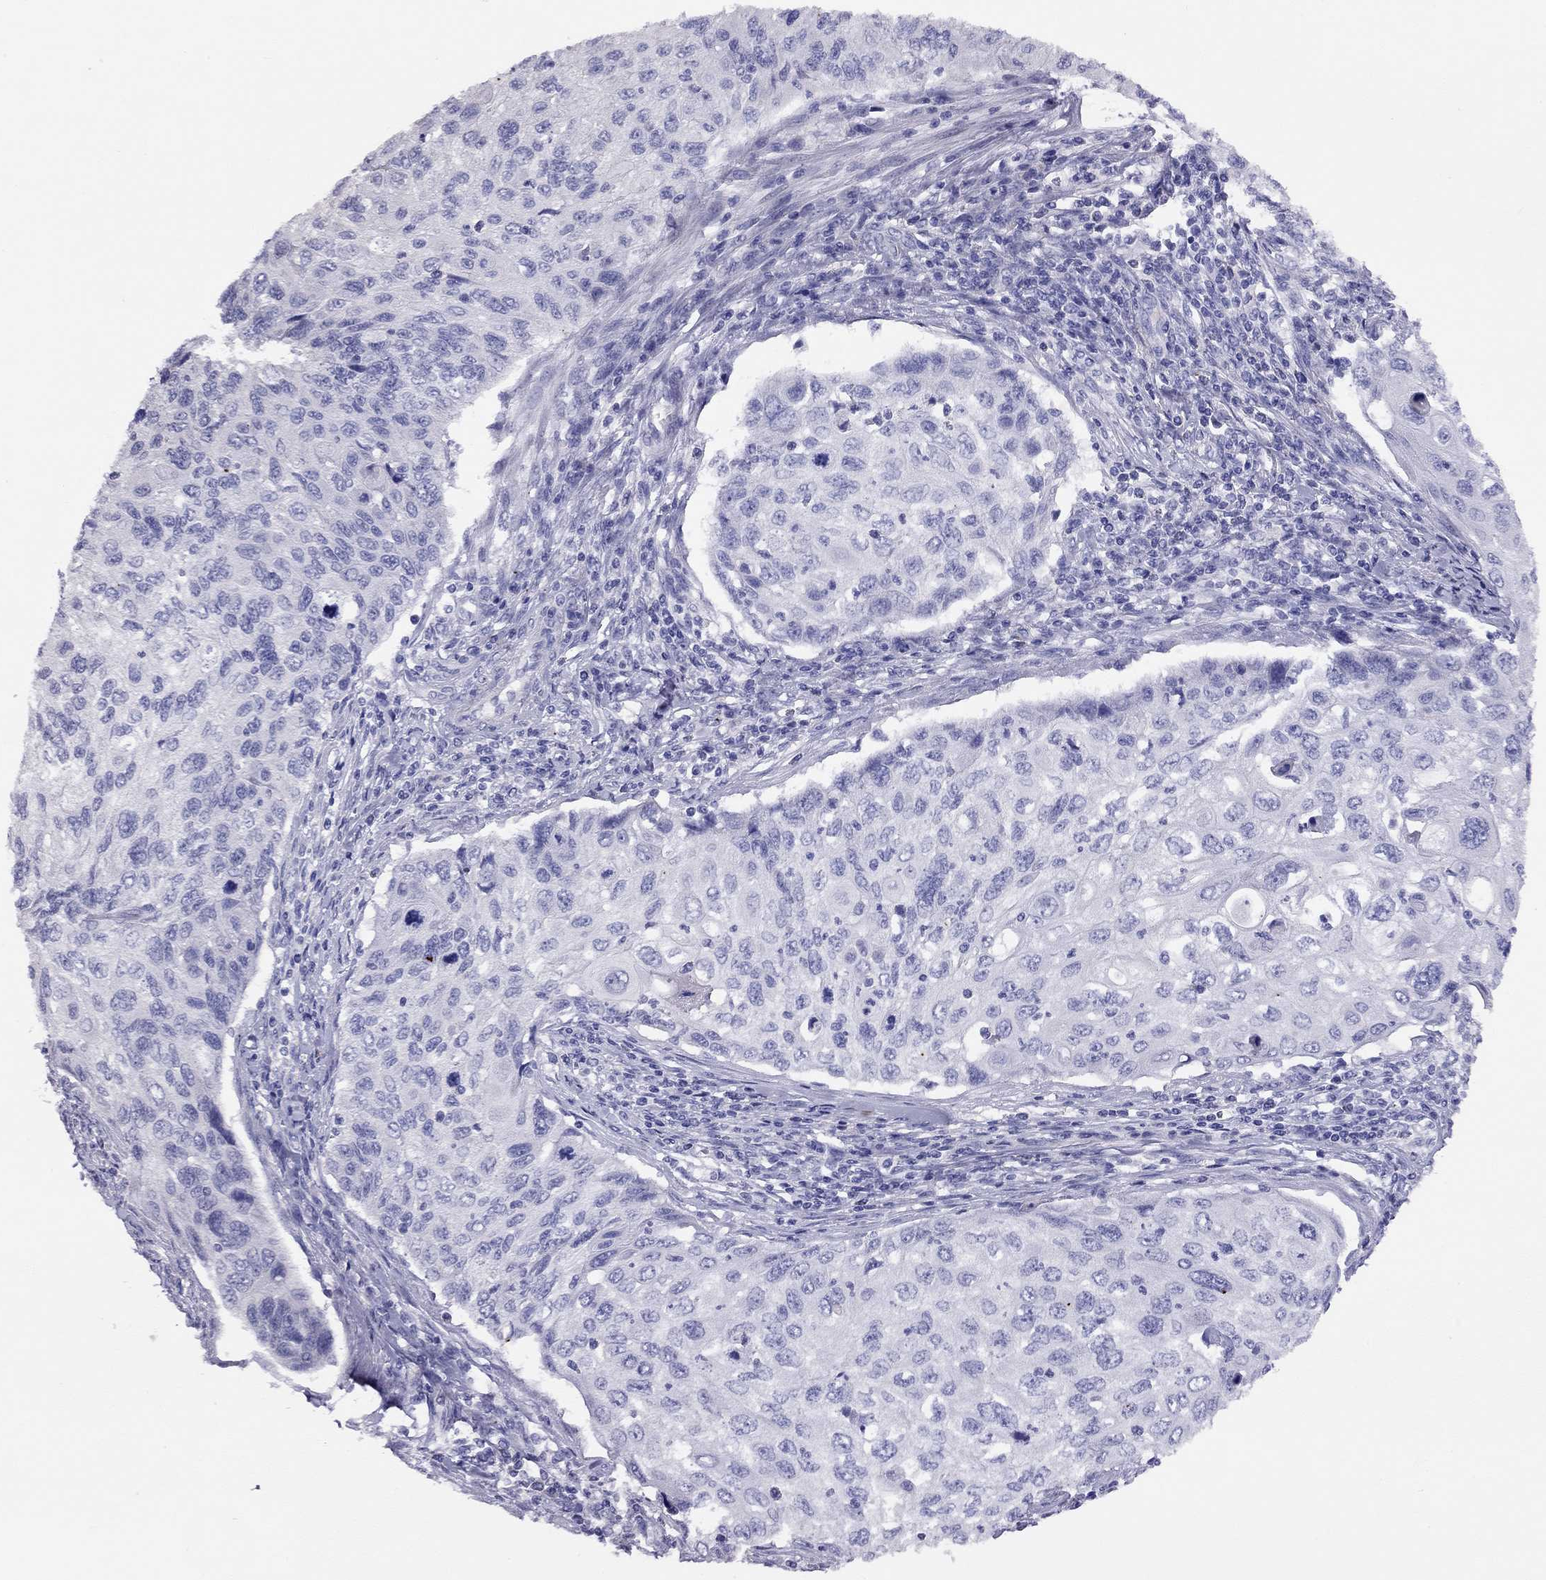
{"staining": {"intensity": "negative", "quantity": "none", "location": "none"}, "tissue": "cervical cancer", "cell_type": "Tumor cells", "image_type": "cancer", "snomed": [{"axis": "morphology", "description": "Squamous cell carcinoma, NOS"}, {"axis": "topography", "description": "Cervix"}], "caption": "A micrograph of human squamous cell carcinoma (cervical) is negative for staining in tumor cells. (Brightfield microscopy of DAB immunohistochemistry at high magnification).", "gene": "LRIT2", "patient": {"sex": "female", "age": 70}}